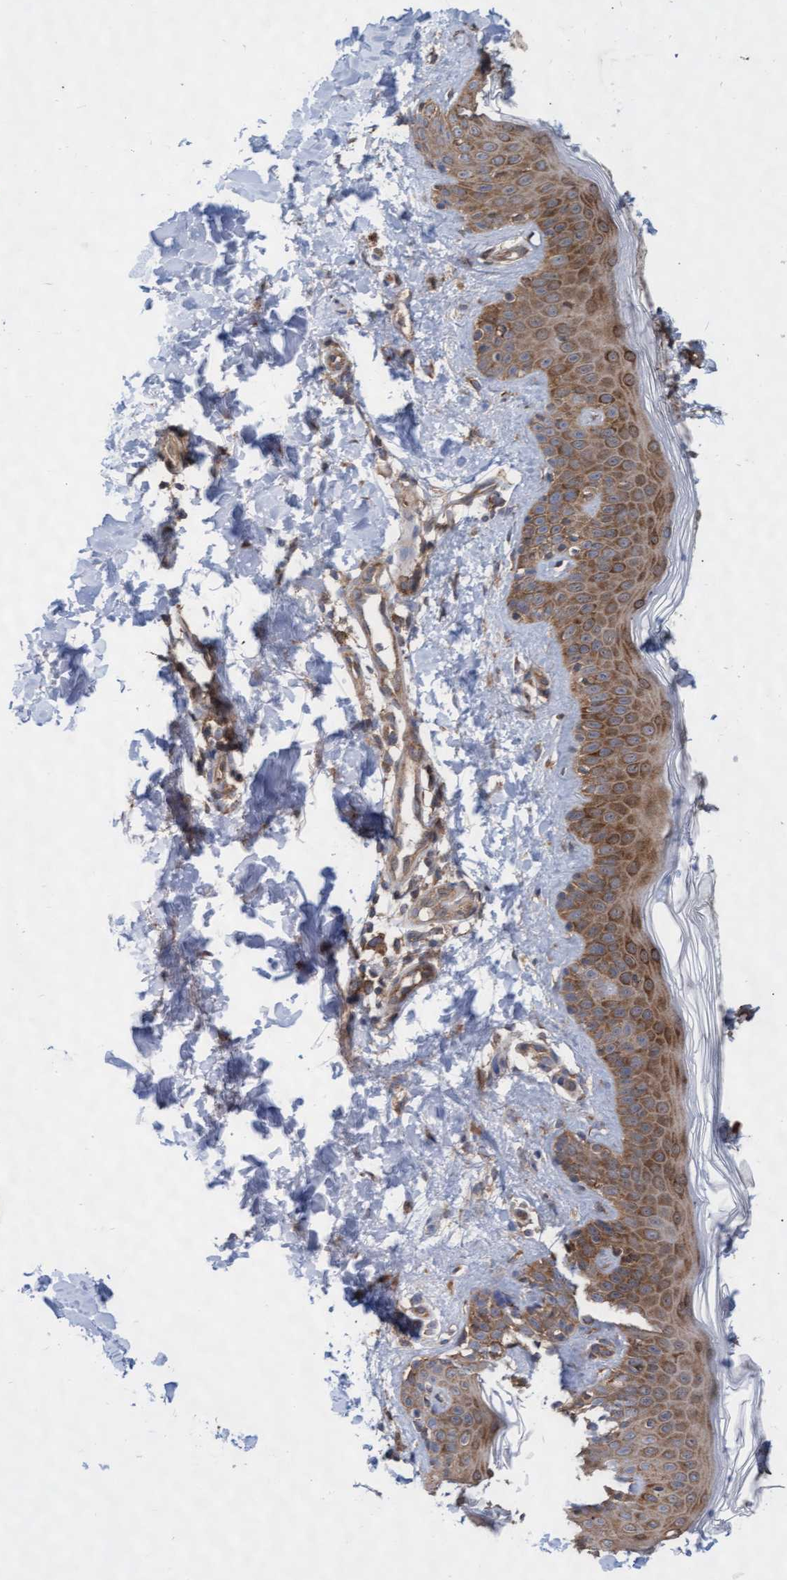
{"staining": {"intensity": "moderate", "quantity": ">75%", "location": "cytoplasmic/membranous"}, "tissue": "skin", "cell_type": "Fibroblasts", "image_type": "normal", "snomed": [{"axis": "morphology", "description": "Normal tissue, NOS"}, {"axis": "topography", "description": "Skin"}], "caption": "This image exhibits unremarkable skin stained with IHC to label a protein in brown. The cytoplasmic/membranous of fibroblasts show moderate positivity for the protein. Nuclei are counter-stained blue.", "gene": "ABCF2", "patient": {"sex": "male", "age": 40}}